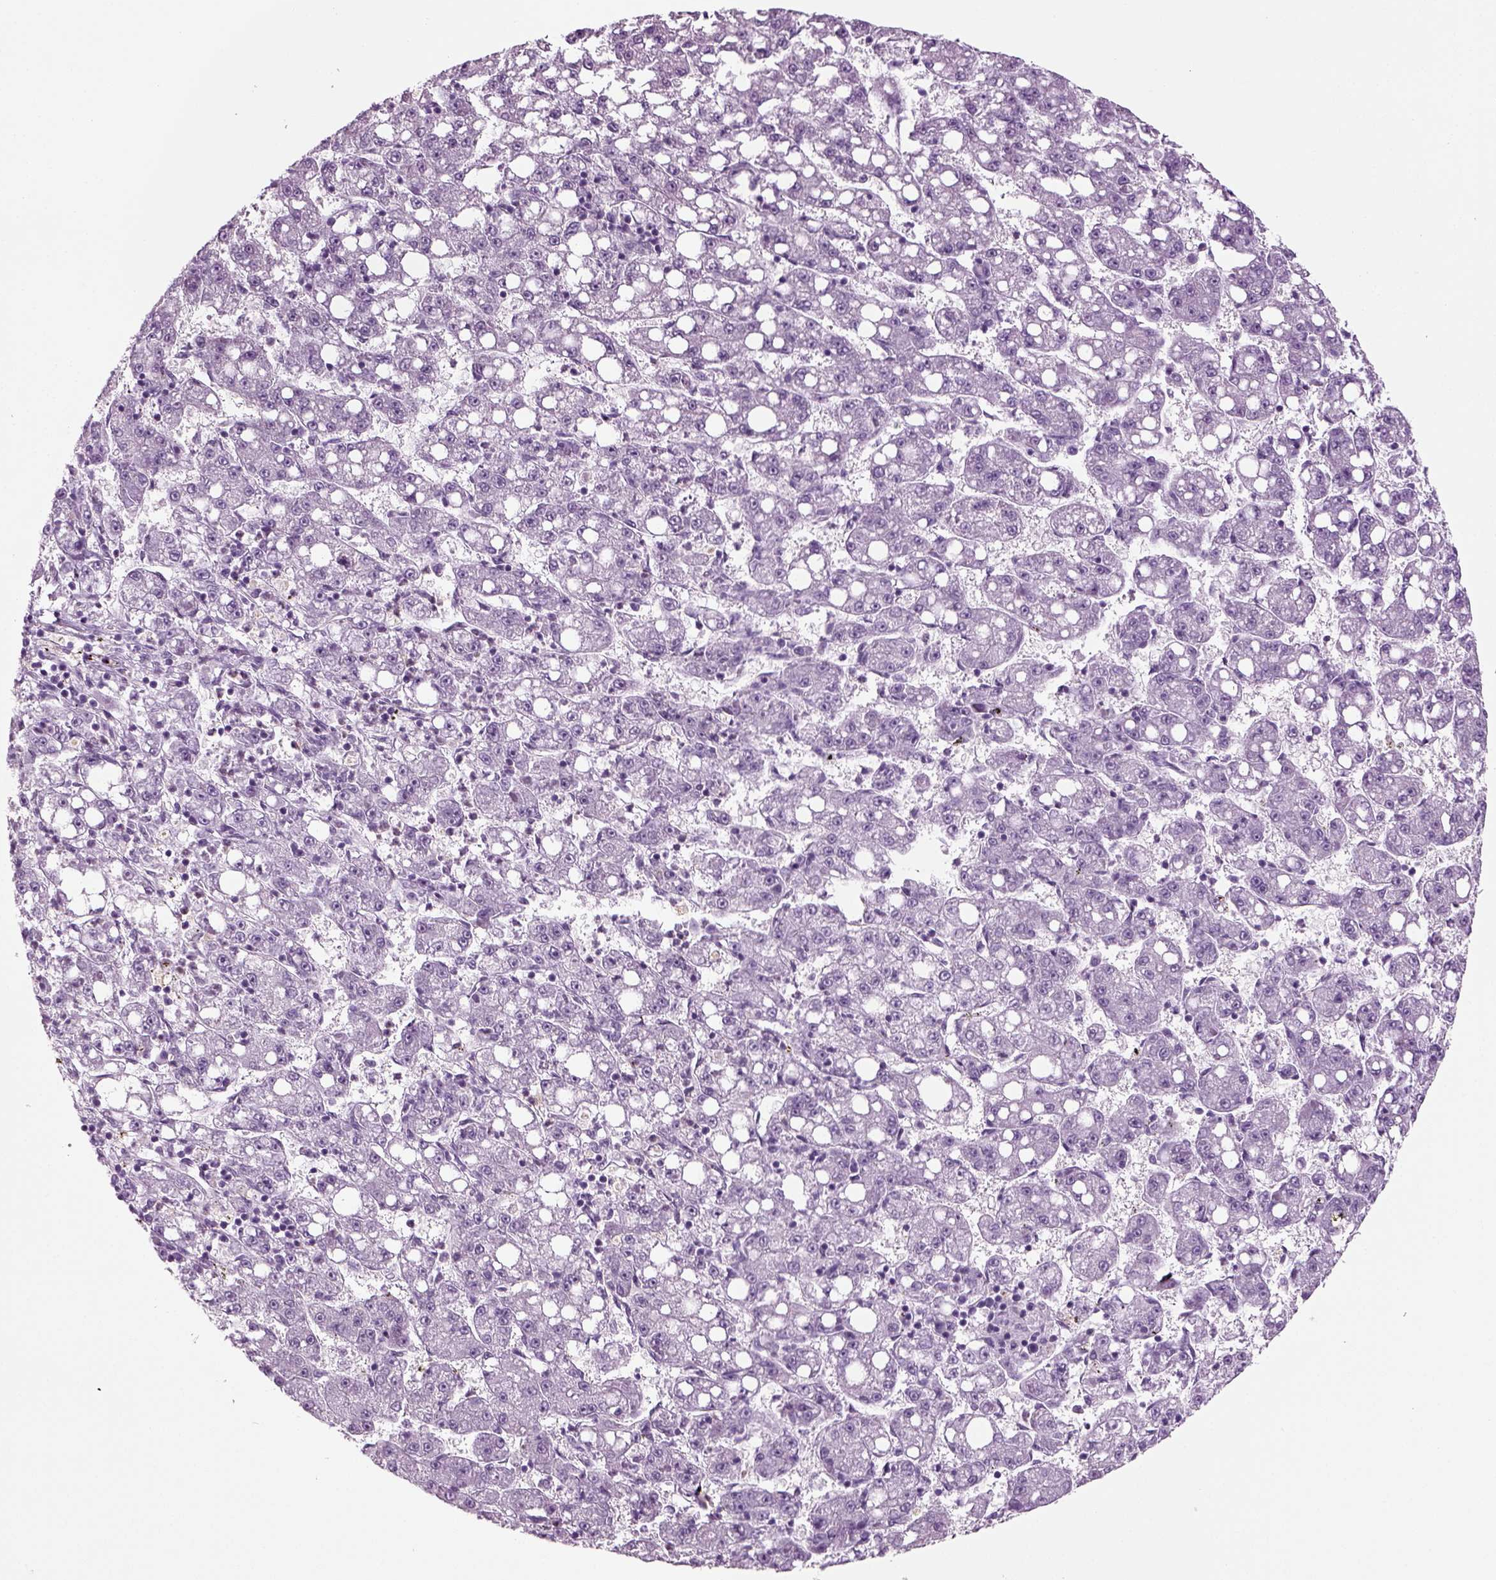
{"staining": {"intensity": "negative", "quantity": "none", "location": "none"}, "tissue": "liver cancer", "cell_type": "Tumor cells", "image_type": "cancer", "snomed": [{"axis": "morphology", "description": "Carcinoma, Hepatocellular, NOS"}, {"axis": "topography", "description": "Liver"}], "caption": "Tumor cells show no significant expression in liver hepatocellular carcinoma.", "gene": "CRABP1", "patient": {"sex": "female", "age": 65}}